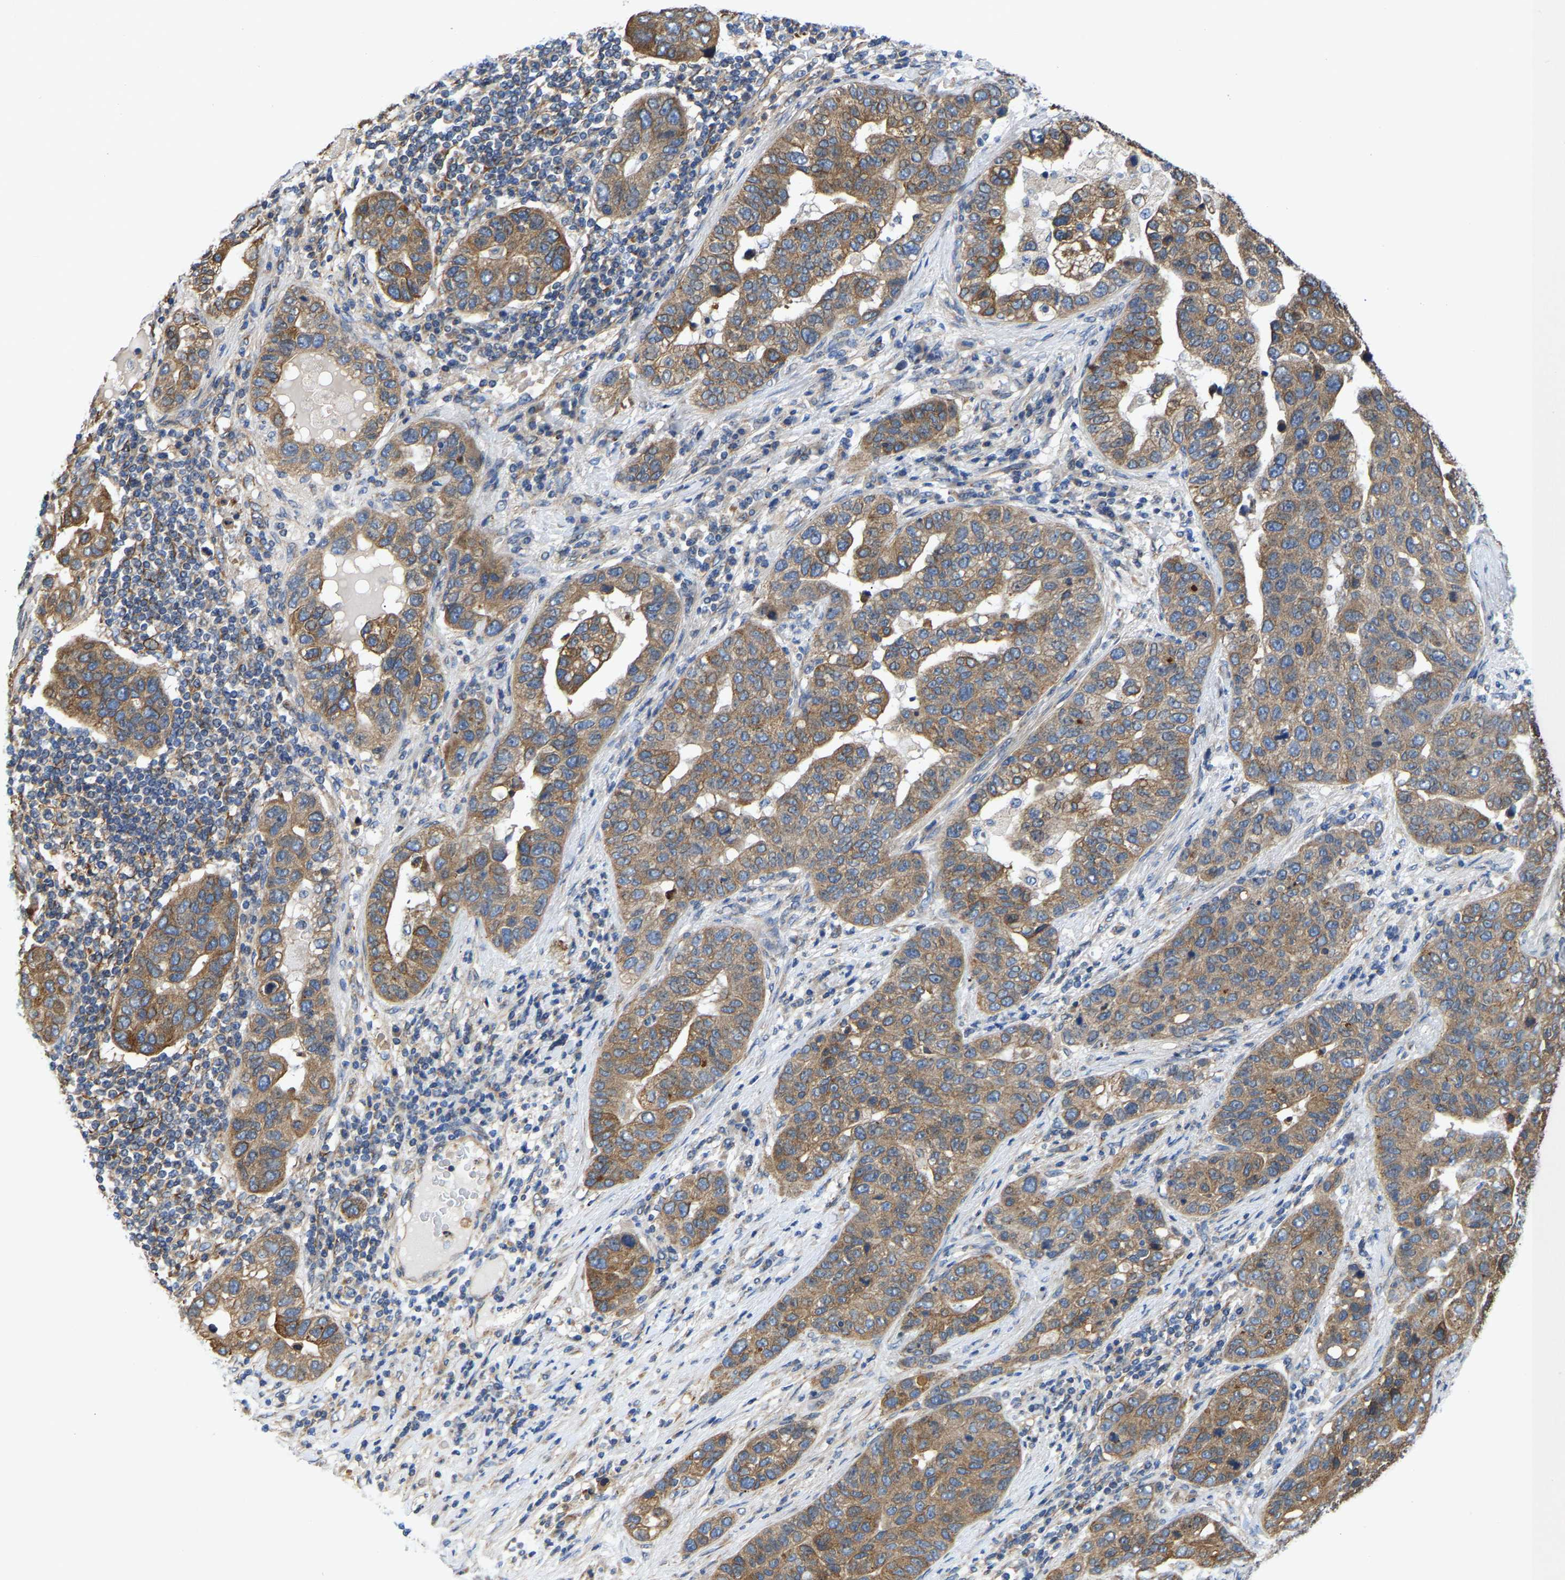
{"staining": {"intensity": "moderate", "quantity": ">75%", "location": "cytoplasmic/membranous"}, "tissue": "pancreatic cancer", "cell_type": "Tumor cells", "image_type": "cancer", "snomed": [{"axis": "morphology", "description": "Adenocarcinoma, NOS"}, {"axis": "topography", "description": "Pancreas"}], "caption": "IHC photomicrograph of pancreatic cancer stained for a protein (brown), which displays medium levels of moderate cytoplasmic/membranous staining in approximately >75% of tumor cells.", "gene": "ARL6IP5", "patient": {"sex": "female", "age": 61}}